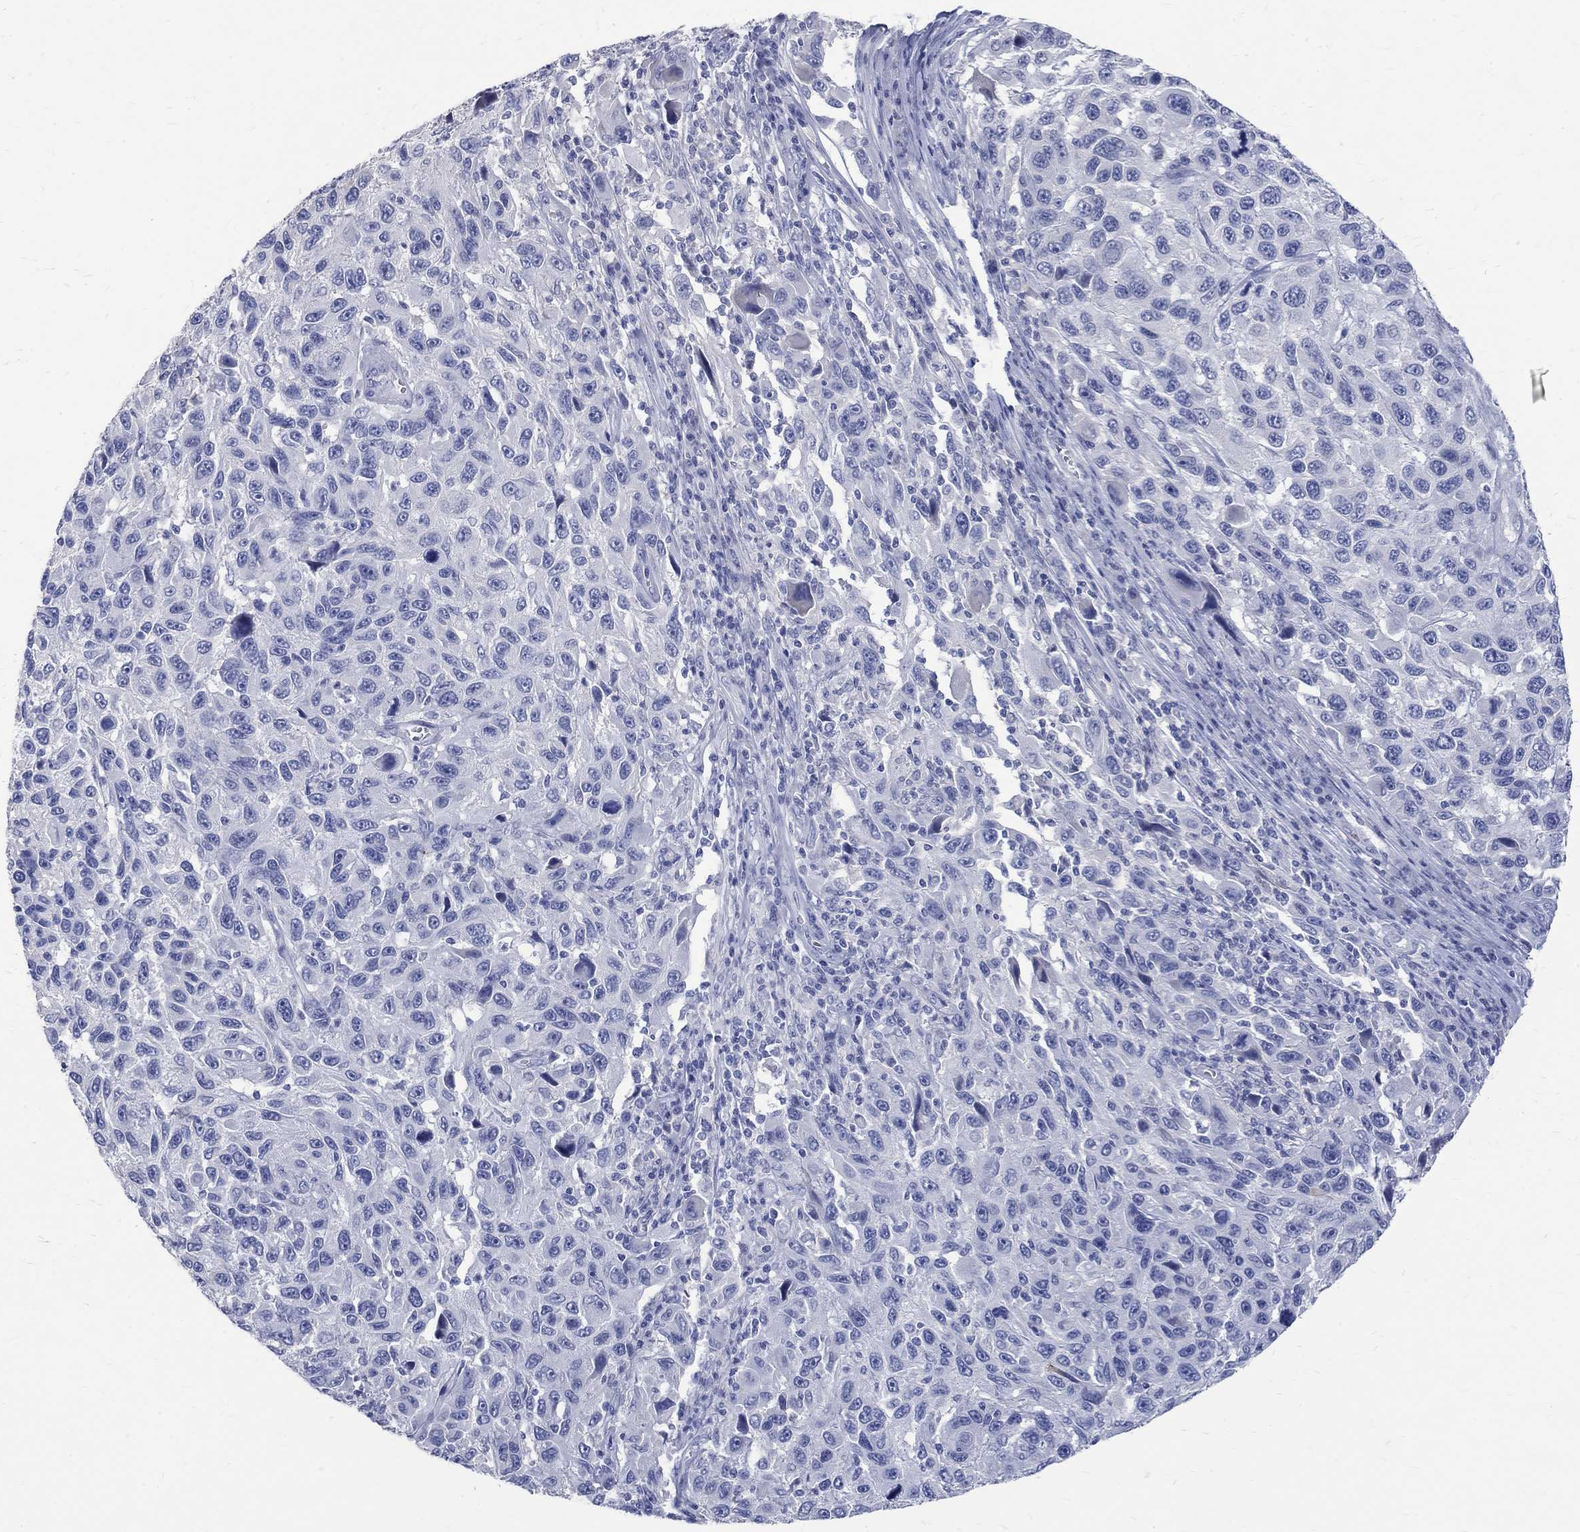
{"staining": {"intensity": "negative", "quantity": "none", "location": "none"}, "tissue": "melanoma", "cell_type": "Tumor cells", "image_type": "cancer", "snomed": [{"axis": "morphology", "description": "Malignant melanoma, NOS"}, {"axis": "topography", "description": "Skin"}], "caption": "Image shows no protein expression in tumor cells of melanoma tissue.", "gene": "MAGEB6", "patient": {"sex": "male", "age": 53}}